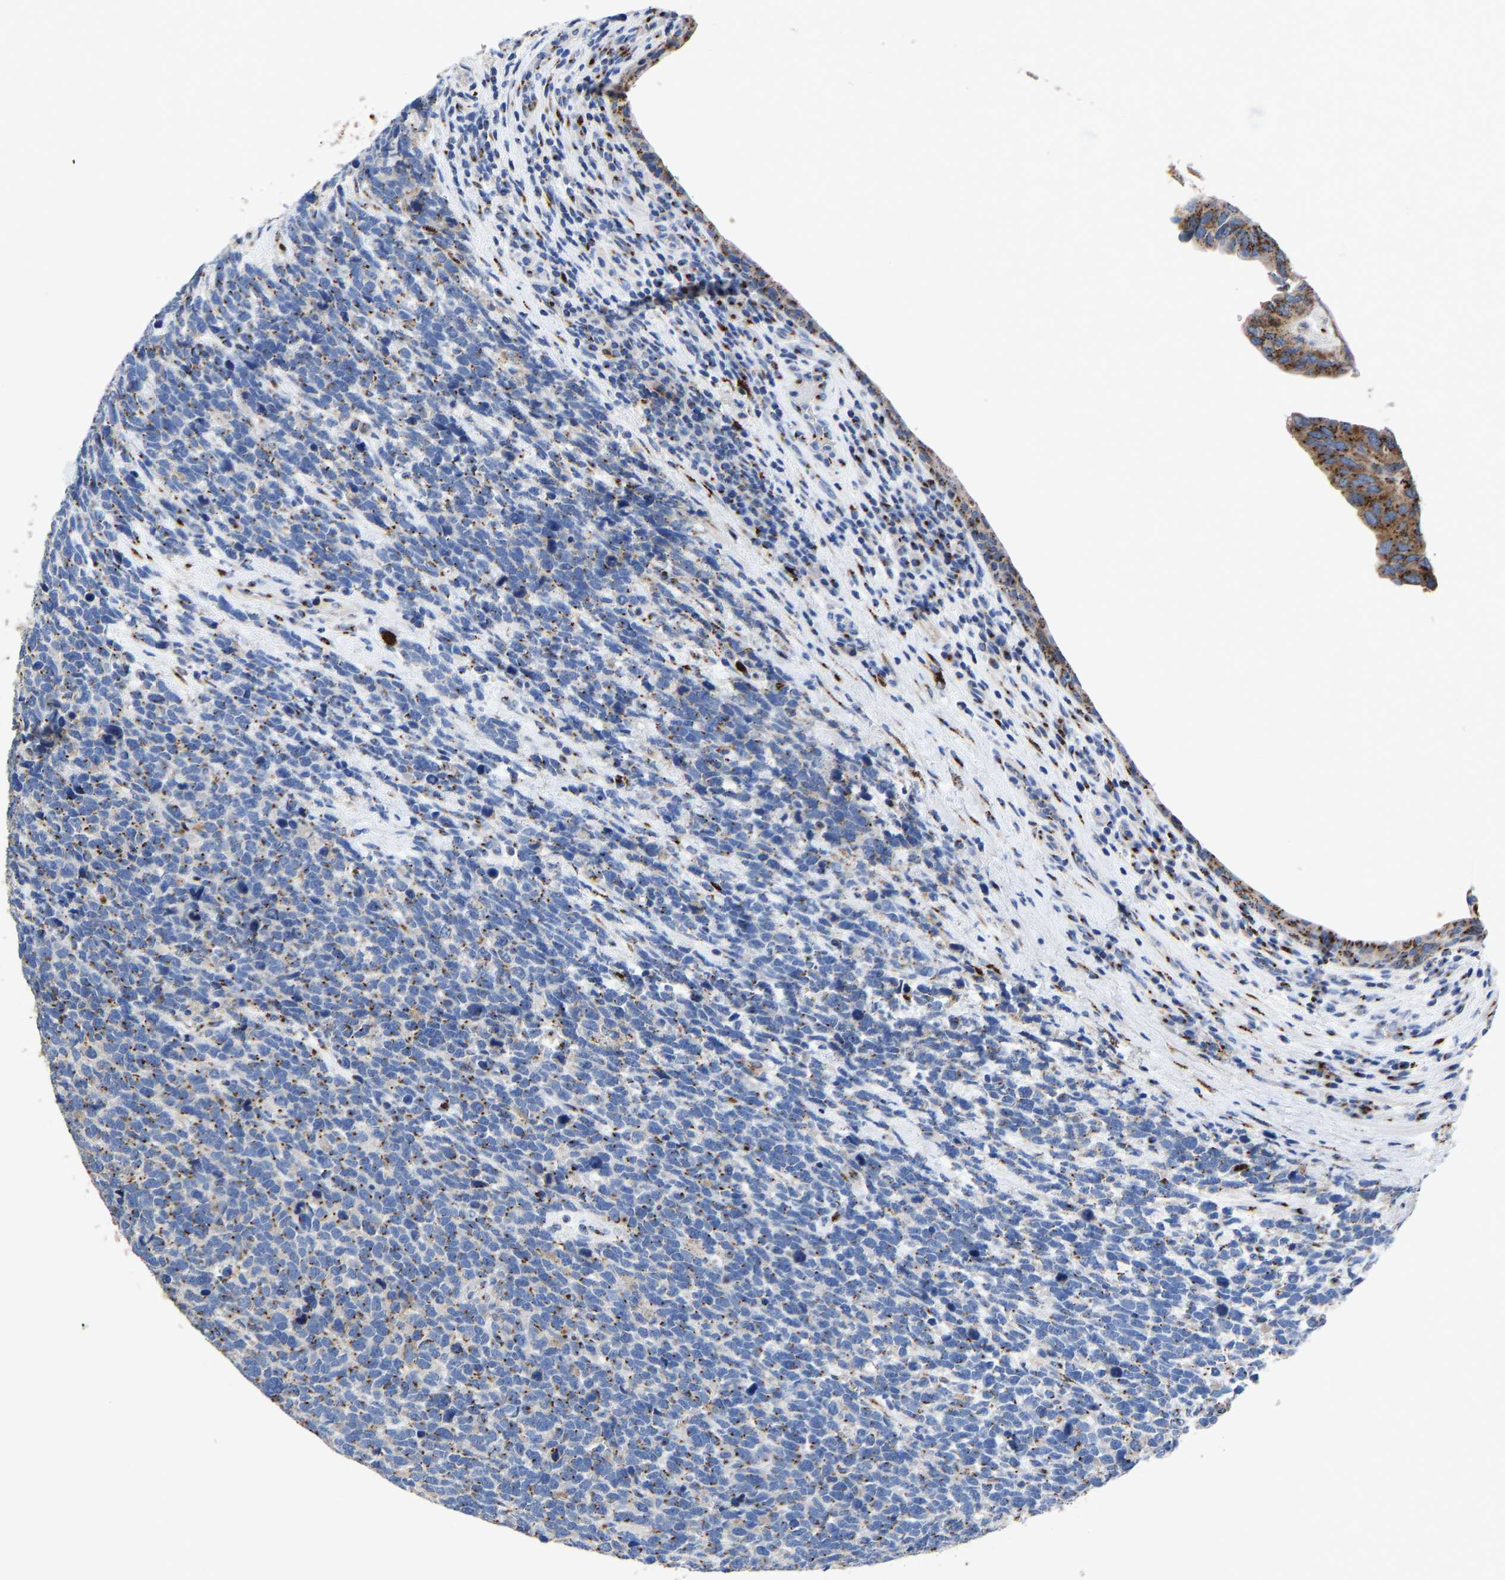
{"staining": {"intensity": "moderate", "quantity": ">75%", "location": "cytoplasmic/membranous"}, "tissue": "urothelial cancer", "cell_type": "Tumor cells", "image_type": "cancer", "snomed": [{"axis": "morphology", "description": "Urothelial carcinoma, High grade"}, {"axis": "topography", "description": "Urinary bladder"}], "caption": "High-magnification brightfield microscopy of high-grade urothelial carcinoma stained with DAB (3,3'-diaminobenzidine) (brown) and counterstained with hematoxylin (blue). tumor cells exhibit moderate cytoplasmic/membranous positivity is identified in approximately>75% of cells.", "gene": "TMEM87A", "patient": {"sex": "female", "age": 82}}